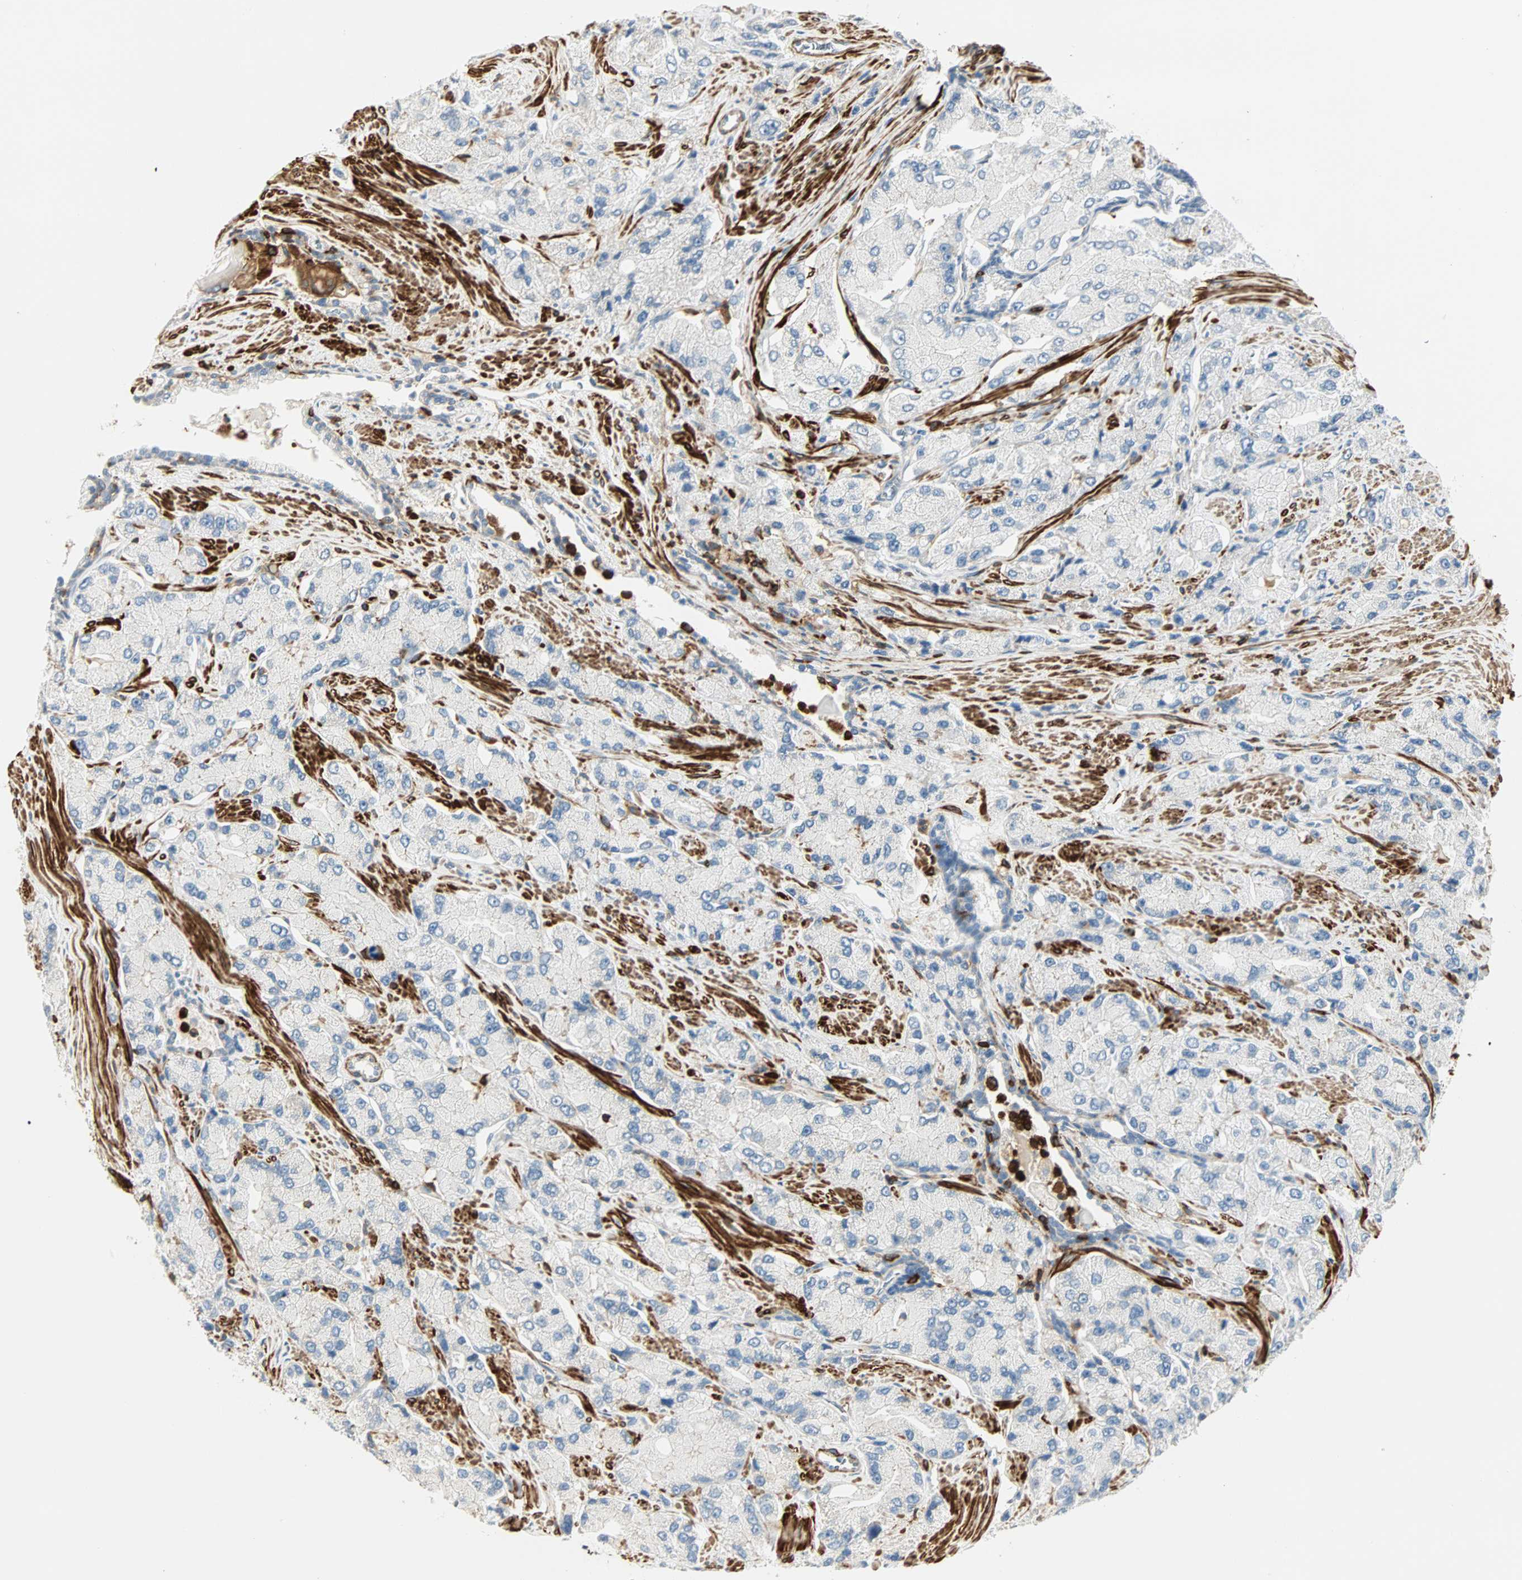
{"staining": {"intensity": "negative", "quantity": "none", "location": "none"}, "tissue": "prostate cancer", "cell_type": "Tumor cells", "image_type": "cancer", "snomed": [{"axis": "morphology", "description": "Adenocarcinoma, High grade"}, {"axis": "topography", "description": "Prostate"}], "caption": "This is an IHC histopathology image of high-grade adenocarcinoma (prostate). There is no staining in tumor cells.", "gene": "FMNL1", "patient": {"sex": "male", "age": 58}}